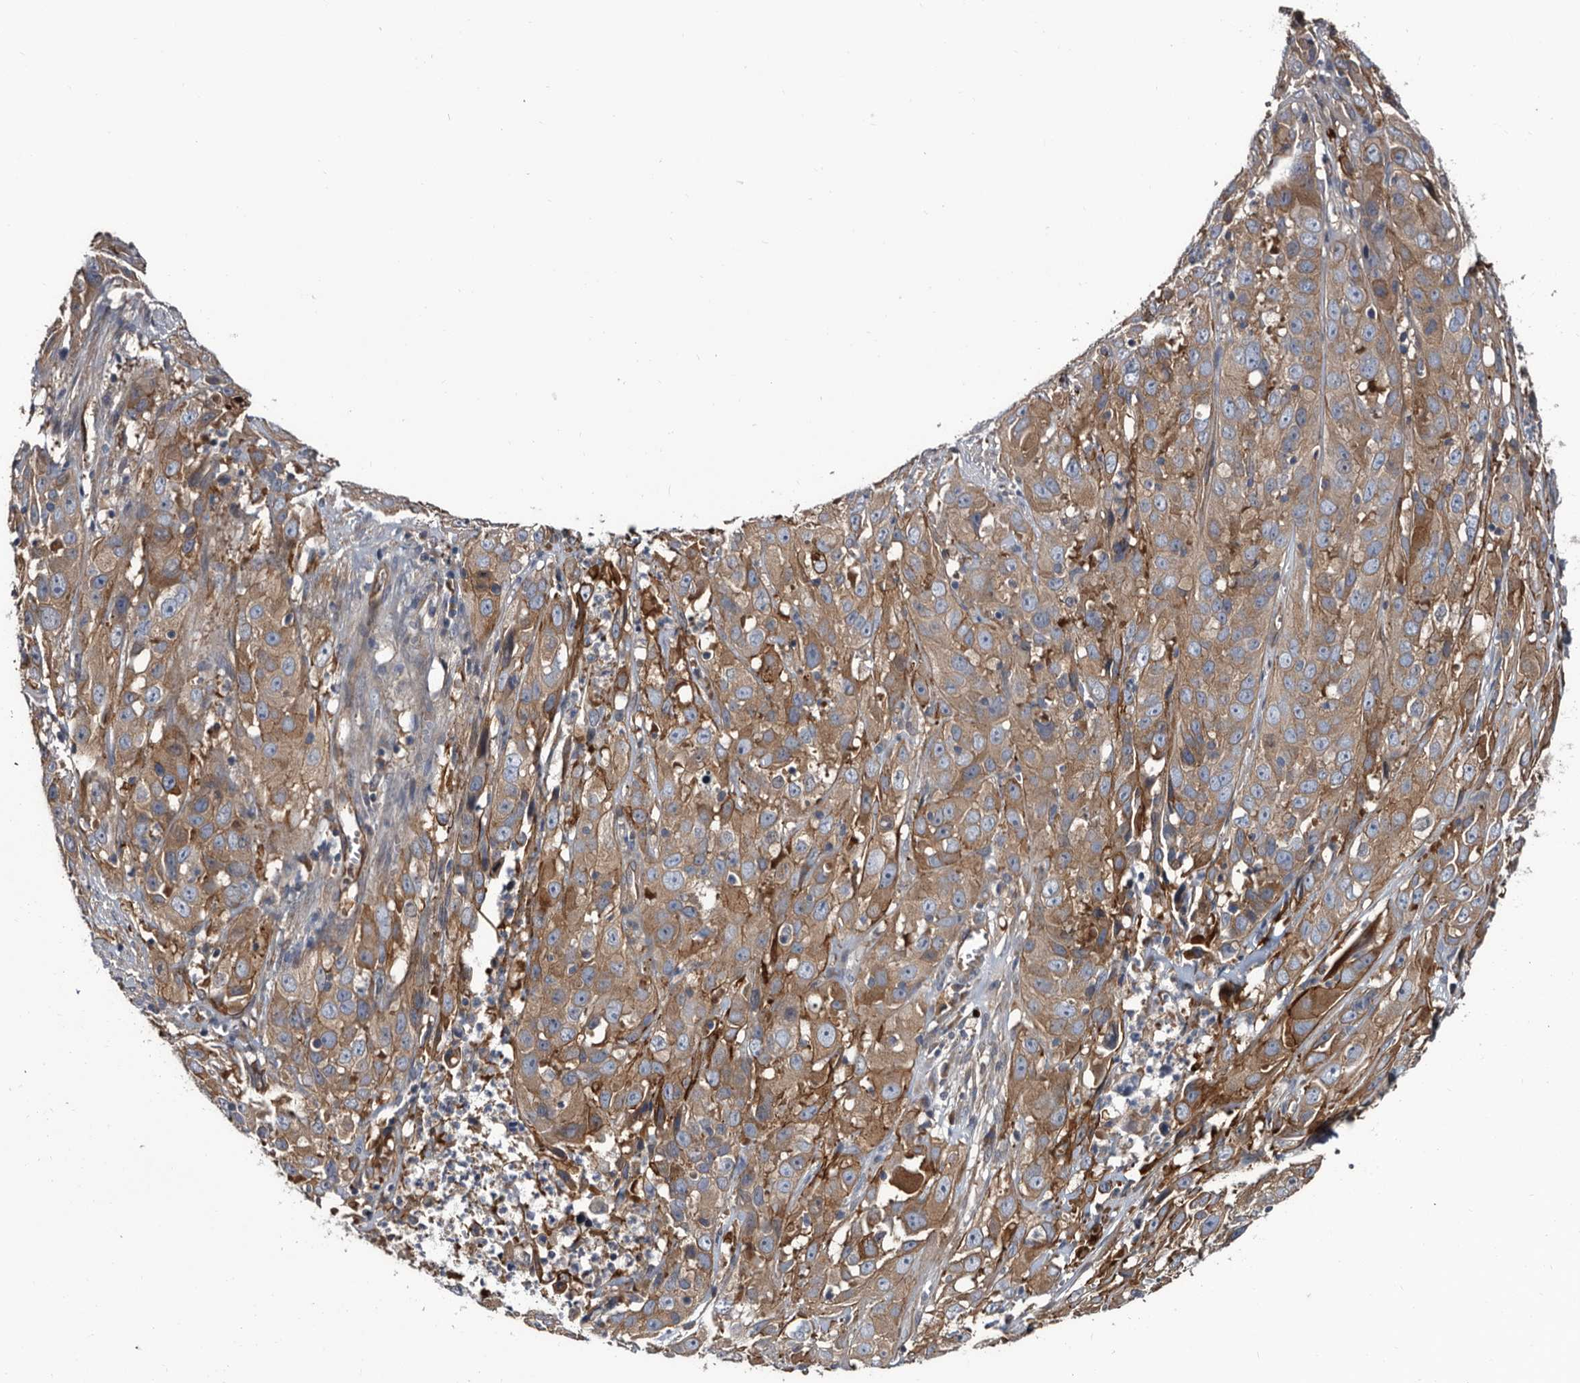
{"staining": {"intensity": "moderate", "quantity": ">75%", "location": "cytoplasmic/membranous"}, "tissue": "cervical cancer", "cell_type": "Tumor cells", "image_type": "cancer", "snomed": [{"axis": "morphology", "description": "Squamous cell carcinoma, NOS"}, {"axis": "topography", "description": "Cervix"}], "caption": "IHC histopathology image of human squamous cell carcinoma (cervical) stained for a protein (brown), which exhibits medium levels of moderate cytoplasmic/membranous expression in about >75% of tumor cells.", "gene": "TSPAN17", "patient": {"sex": "female", "age": 32}}